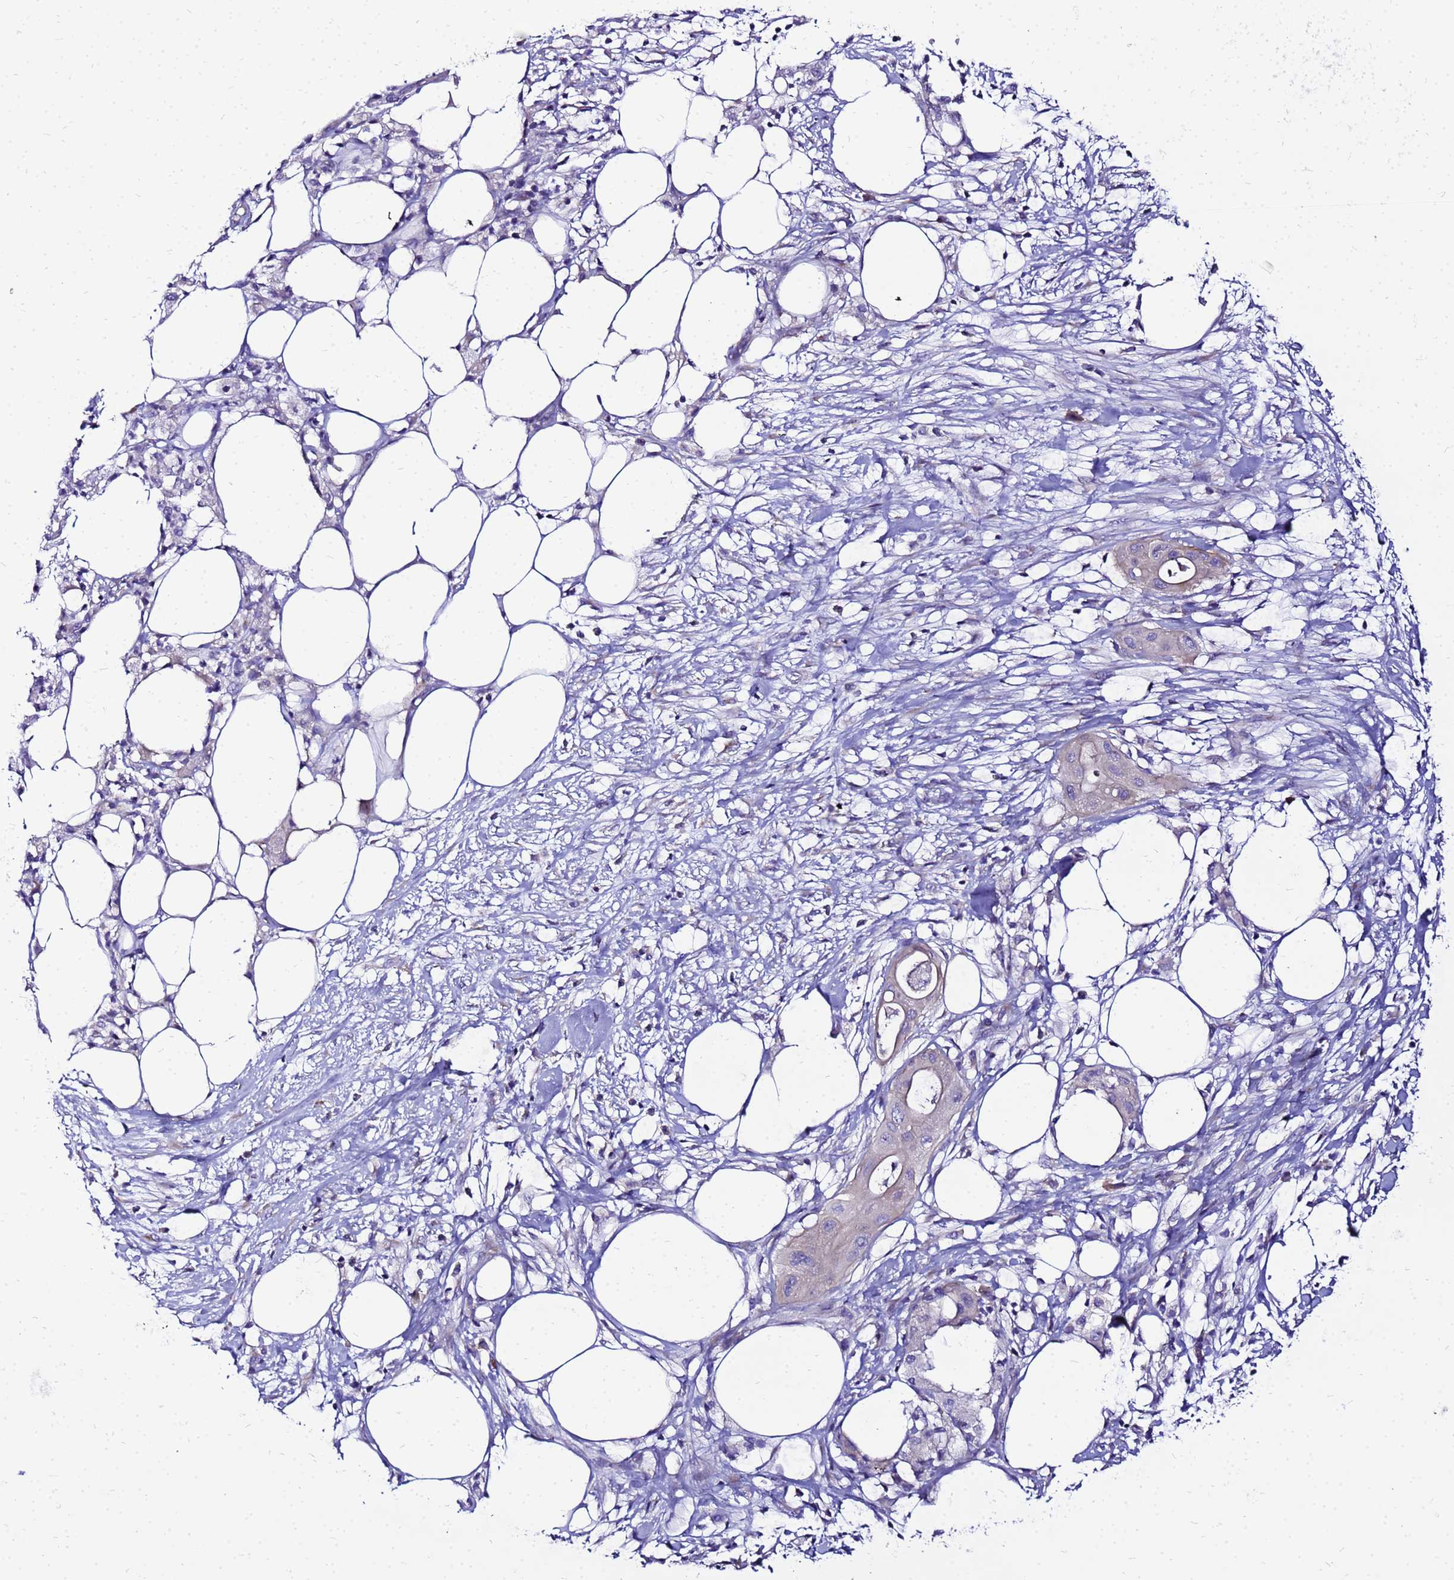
{"staining": {"intensity": "negative", "quantity": "none", "location": "none"}, "tissue": "pancreatic cancer", "cell_type": "Tumor cells", "image_type": "cancer", "snomed": [{"axis": "morphology", "description": "Adenocarcinoma, NOS"}, {"axis": "topography", "description": "Pancreas"}], "caption": "Immunohistochemical staining of adenocarcinoma (pancreatic) displays no significant expression in tumor cells.", "gene": "HERC5", "patient": {"sex": "male", "age": 68}}